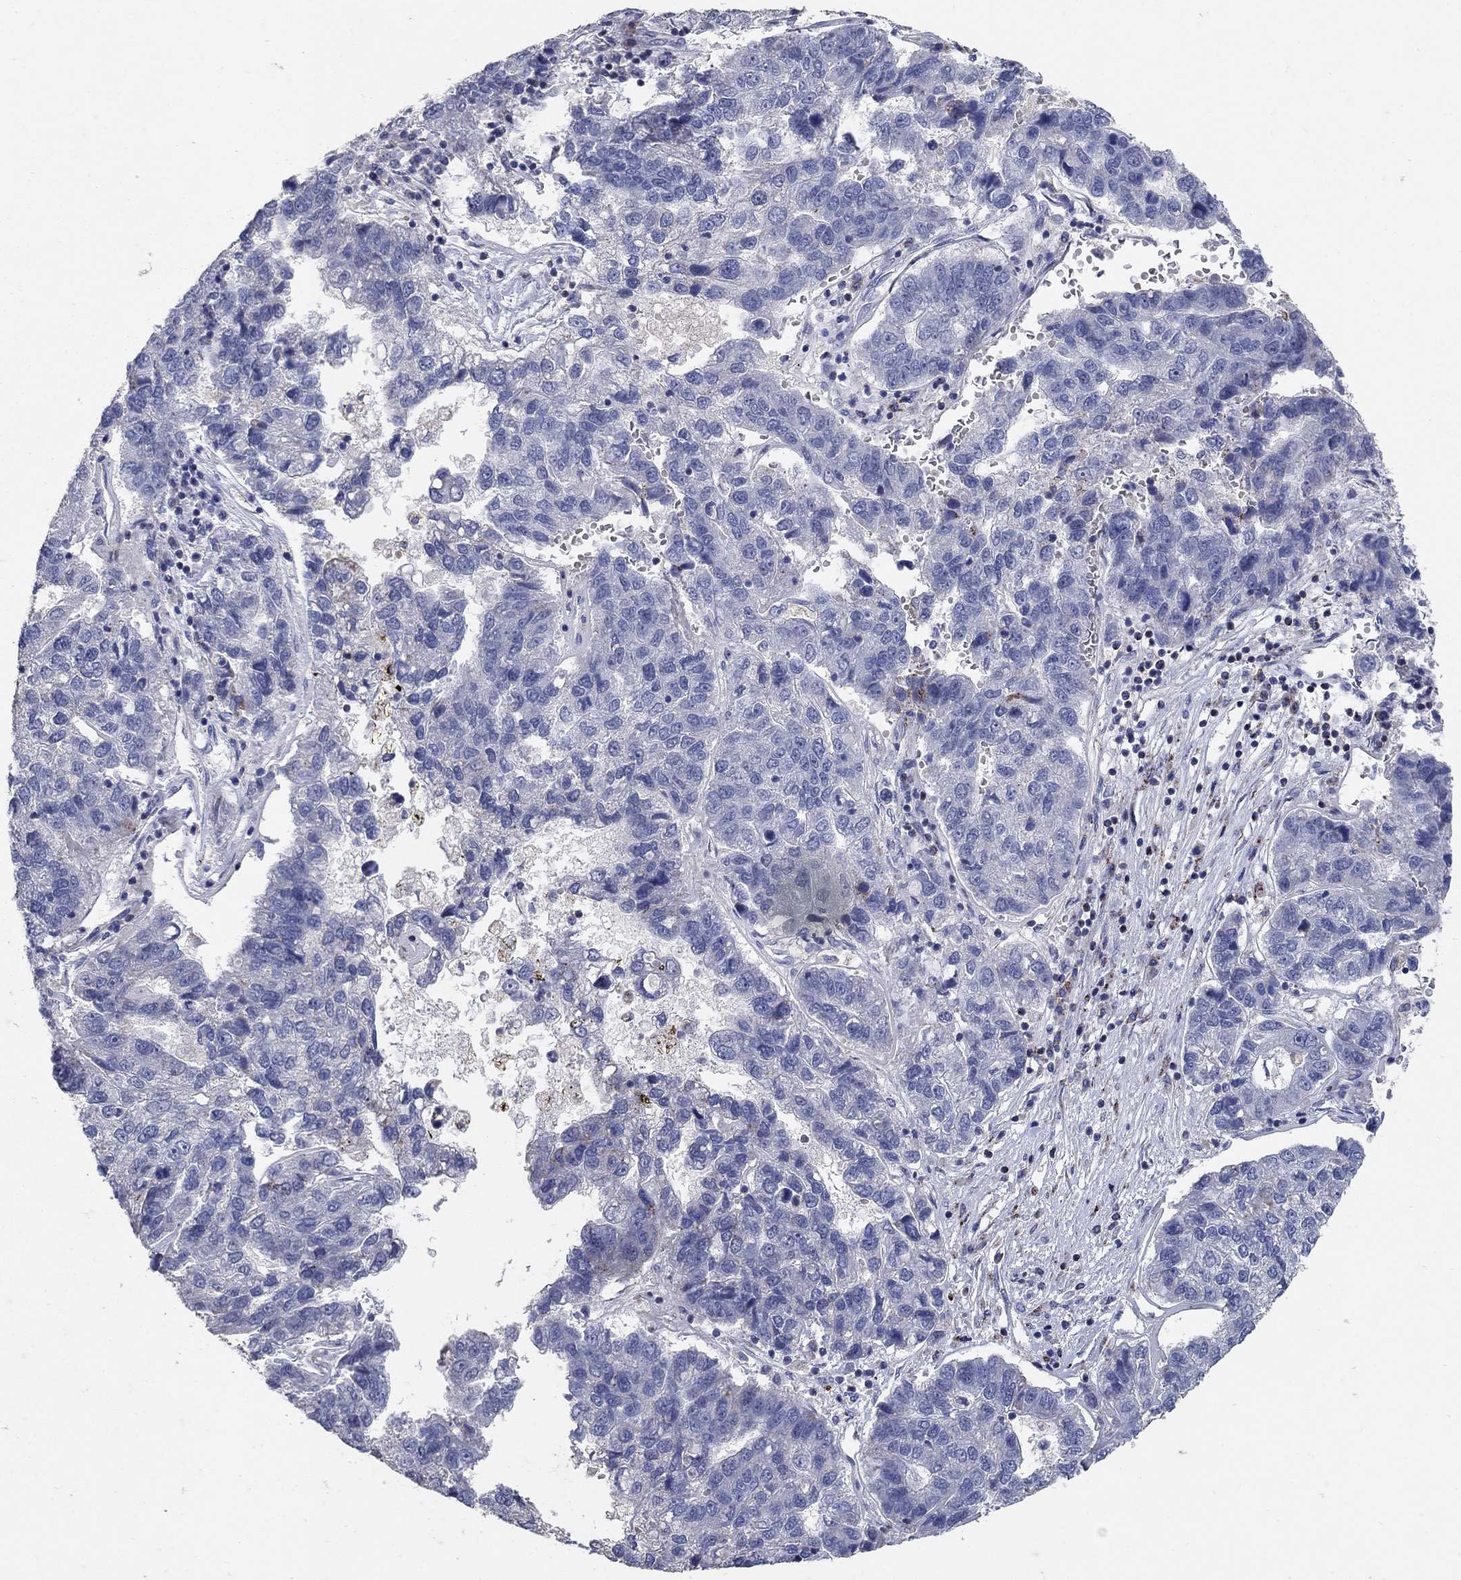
{"staining": {"intensity": "negative", "quantity": "none", "location": "none"}, "tissue": "pancreatic cancer", "cell_type": "Tumor cells", "image_type": "cancer", "snomed": [{"axis": "morphology", "description": "Adenocarcinoma, NOS"}, {"axis": "topography", "description": "Pancreas"}], "caption": "This is an immunohistochemistry histopathology image of adenocarcinoma (pancreatic). There is no positivity in tumor cells.", "gene": "HMX2", "patient": {"sex": "female", "age": 61}}